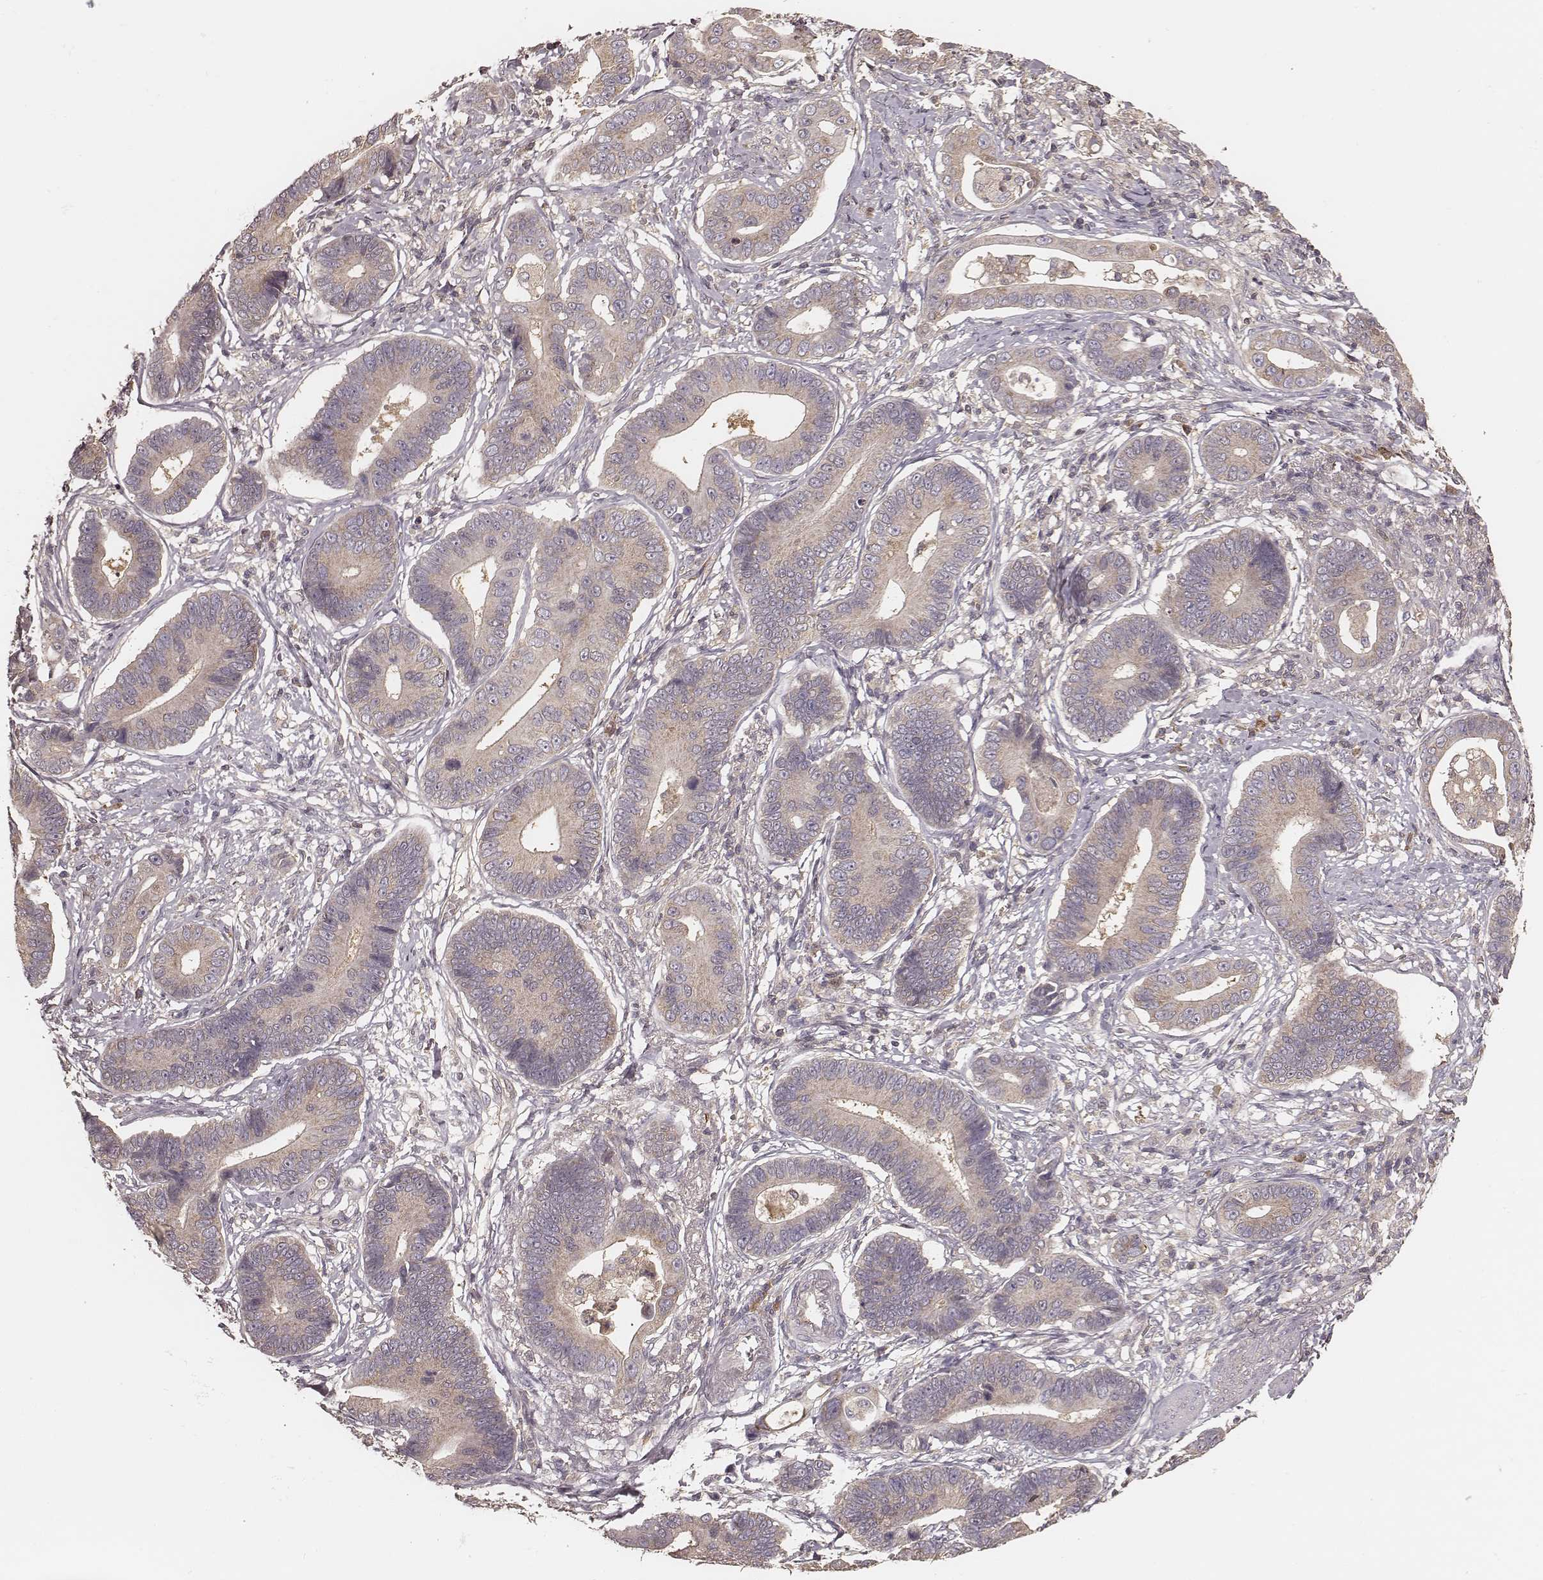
{"staining": {"intensity": "weak", "quantity": "25%-75%", "location": "cytoplasmic/membranous"}, "tissue": "stomach cancer", "cell_type": "Tumor cells", "image_type": "cancer", "snomed": [{"axis": "morphology", "description": "Adenocarcinoma, NOS"}, {"axis": "topography", "description": "Stomach"}], "caption": "Stomach adenocarcinoma stained with IHC displays weak cytoplasmic/membranous staining in approximately 25%-75% of tumor cells.", "gene": "CARS1", "patient": {"sex": "male", "age": 84}}